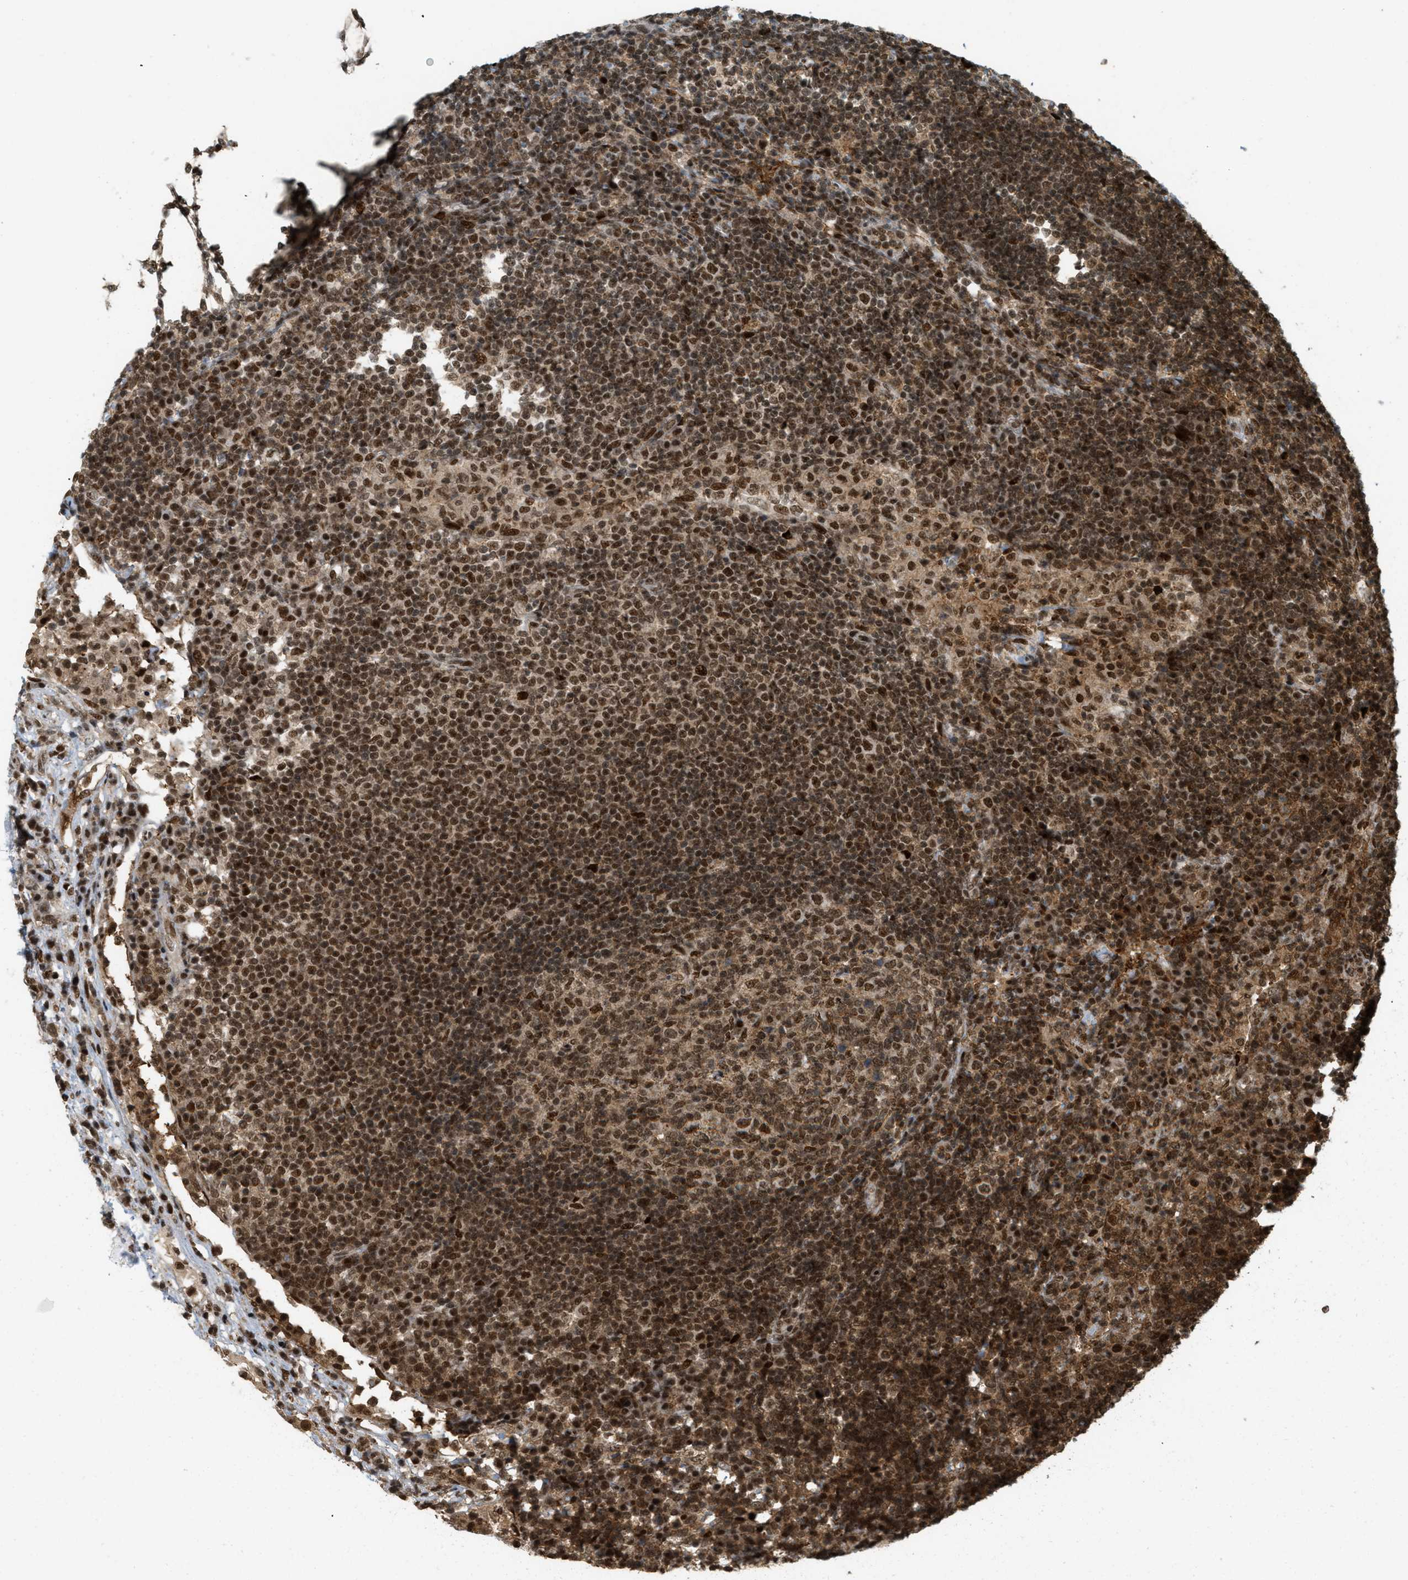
{"staining": {"intensity": "strong", "quantity": ">75%", "location": "cytoplasmic/membranous,nuclear"}, "tissue": "lymph node", "cell_type": "Germinal center cells", "image_type": "normal", "snomed": [{"axis": "morphology", "description": "Normal tissue, NOS"}, {"axis": "topography", "description": "Lymph node"}], "caption": "Immunohistochemical staining of normal lymph node exhibits strong cytoplasmic/membranous,nuclear protein expression in about >75% of germinal center cells.", "gene": "TLK1", "patient": {"sex": "female", "age": 53}}